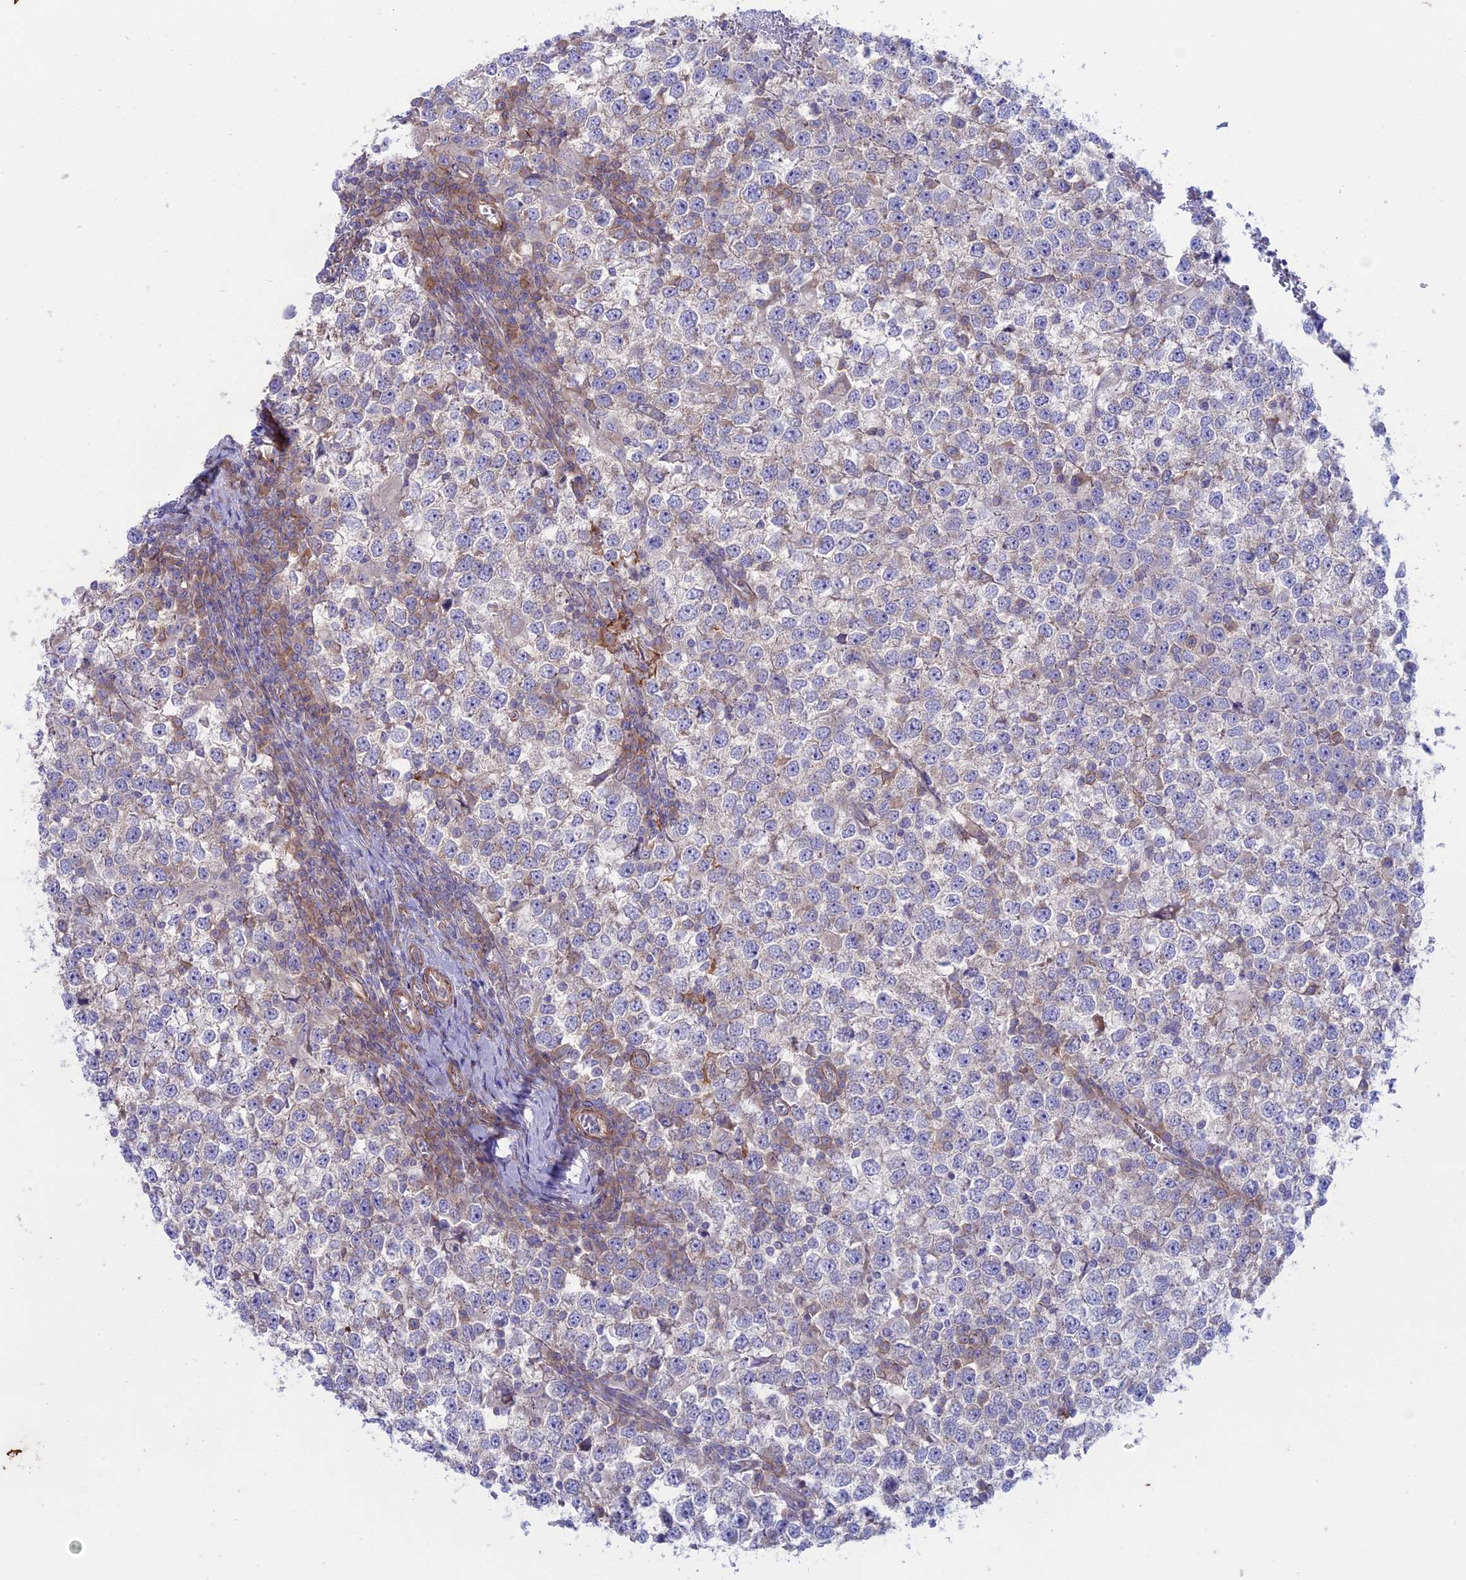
{"staining": {"intensity": "weak", "quantity": "25%-75%", "location": "cytoplasmic/membranous"}, "tissue": "testis cancer", "cell_type": "Tumor cells", "image_type": "cancer", "snomed": [{"axis": "morphology", "description": "Seminoma, NOS"}, {"axis": "topography", "description": "Testis"}], "caption": "Human testis seminoma stained with a brown dye reveals weak cytoplasmic/membranous positive expression in about 25%-75% of tumor cells.", "gene": "MYO5B", "patient": {"sex": "male", "age": 65}}